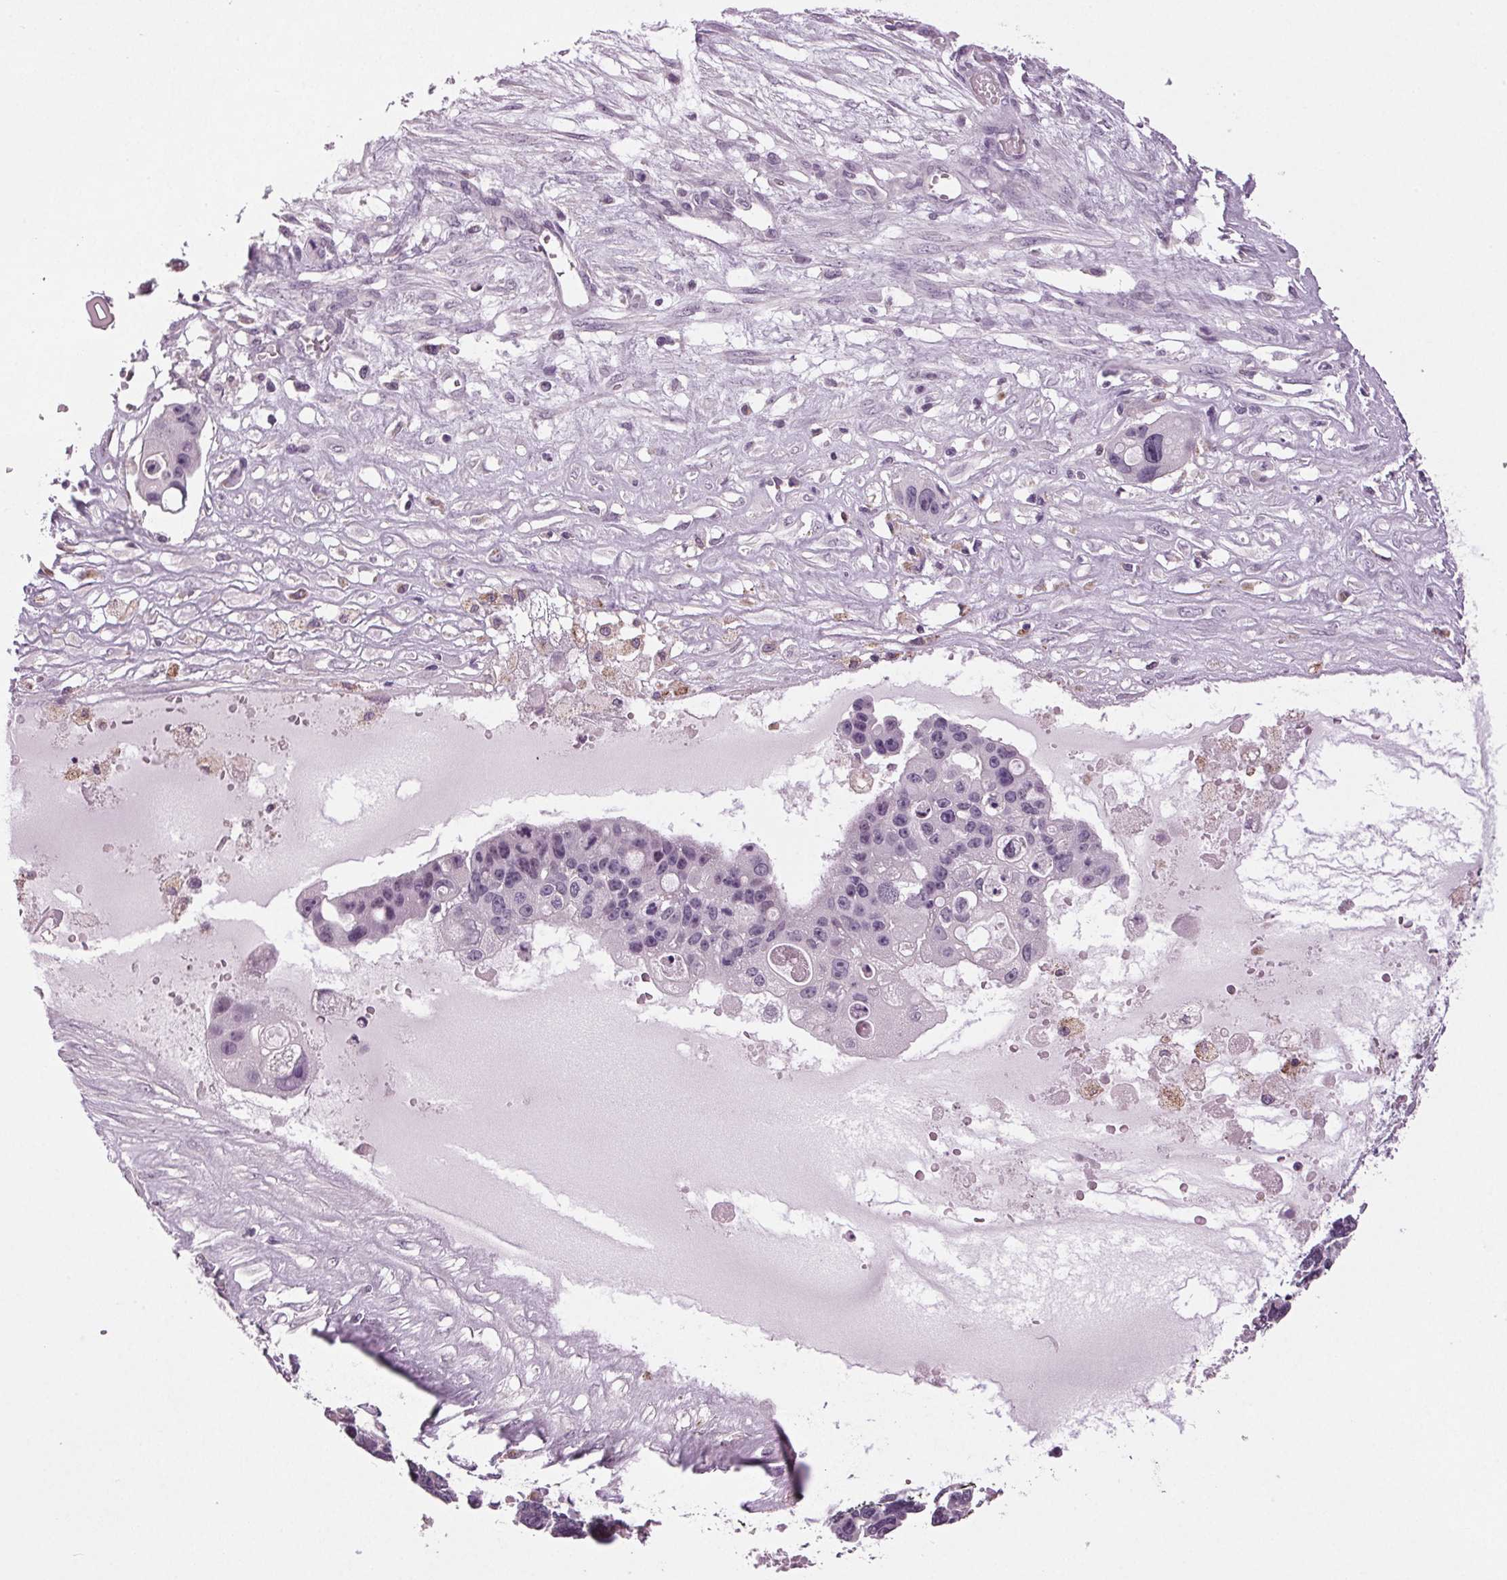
{"staining": {"intensity": "negative", "quantity": "none", "location": "none"}, "tissue": "ovarian cancer", "cell_type": "Tumor cells", "image_type": "cancer", "snomed": [{"axis": "morphology", "description": "Cystadenocarcinoma, serous, NOS"}, {"axis": "topography", "description": "Ovary"}], "caption": "IHC image of neoplastic tissue: human serous cystadenocarcinoma (ovarian) stained with DAB (3,3'-diaminobenzidine) exhibits no significant protein staining in tumor cells.", "gene": "DNAH12", "patient": {"sex": "female", "age": 56}}